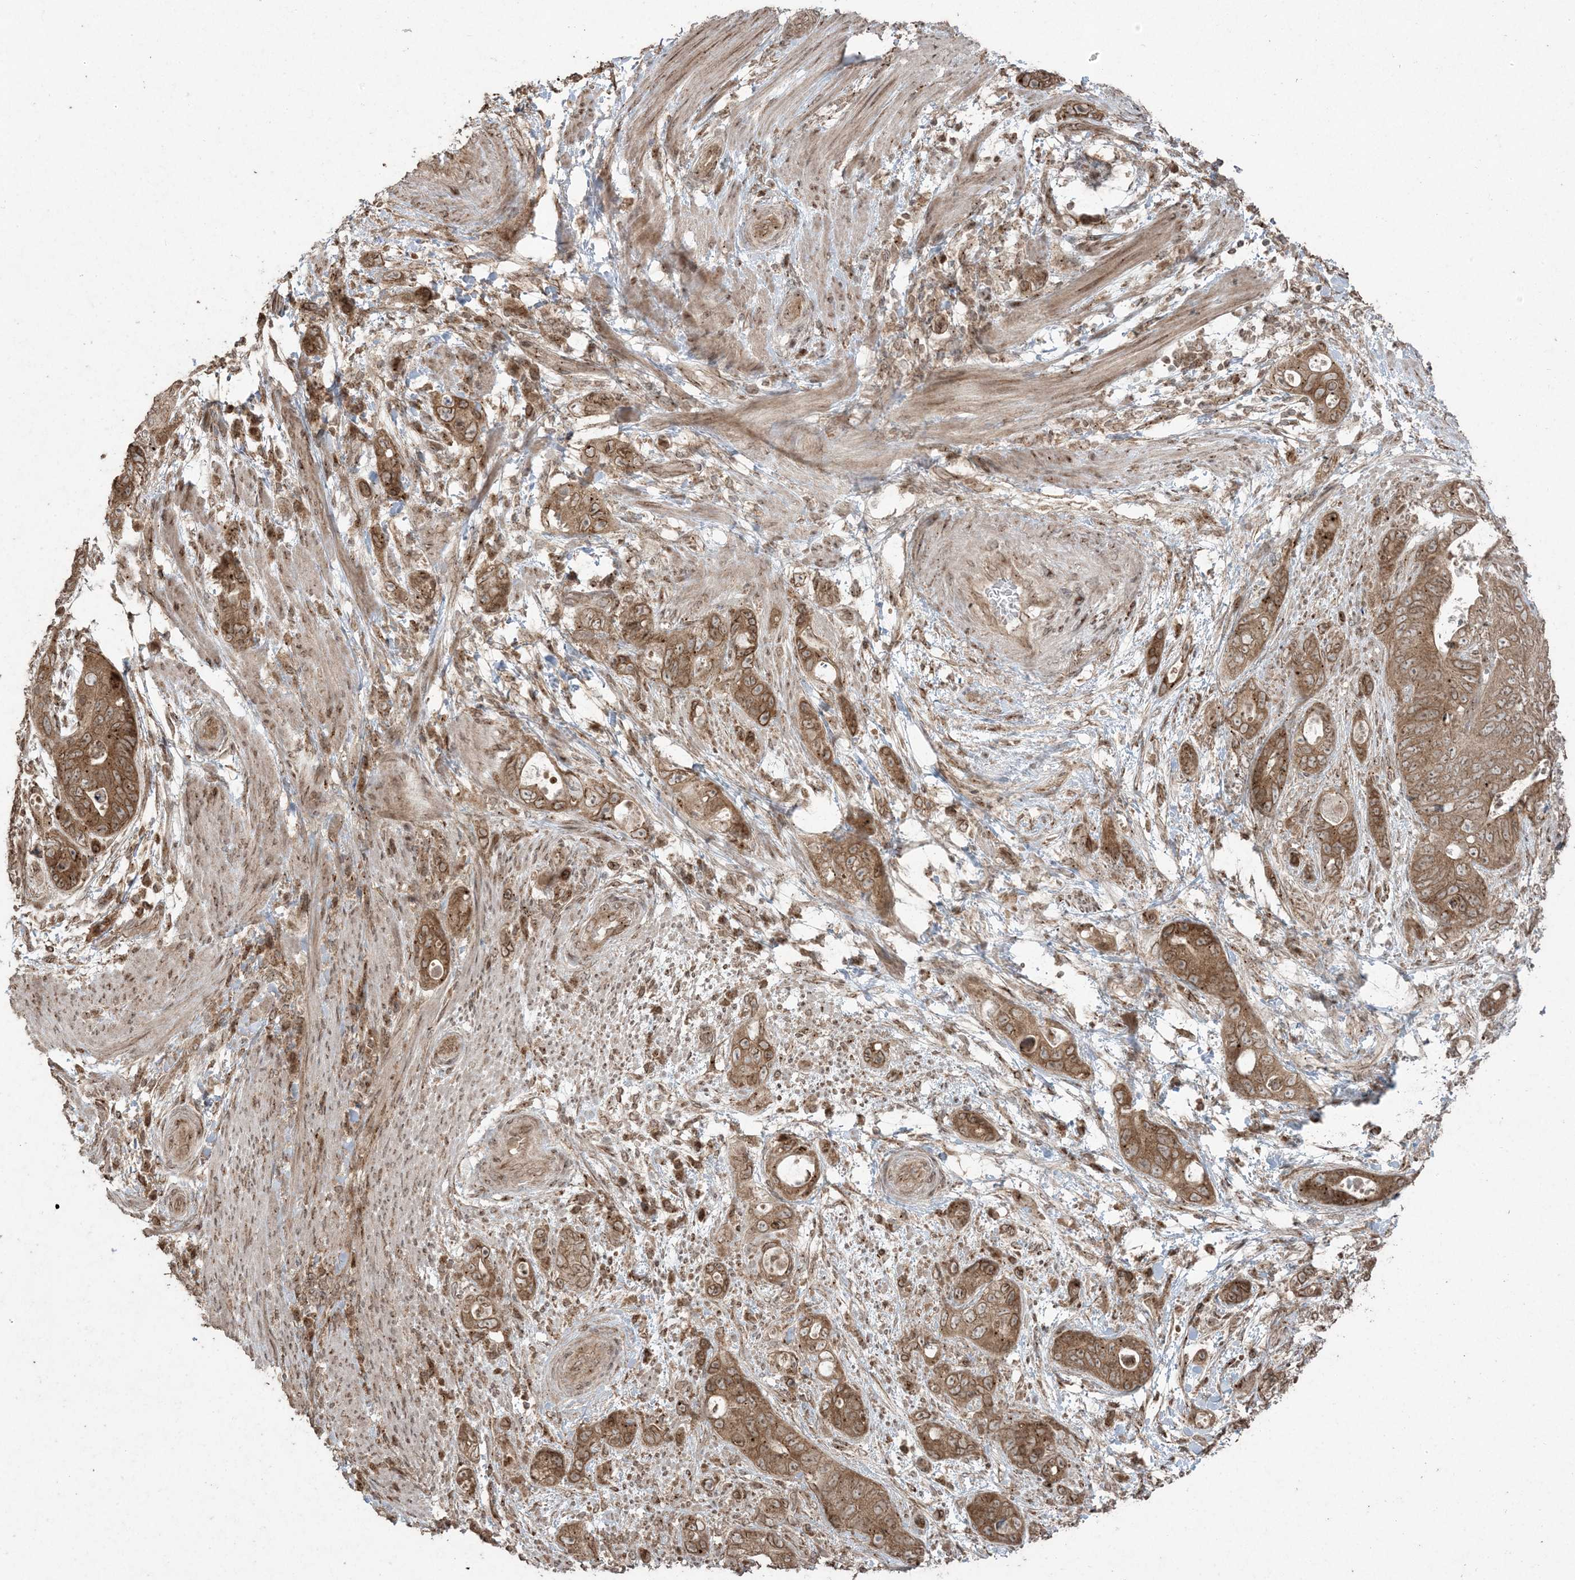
{"staining": {"intensity": "moderate", "quantity": ">75%", "location": "cytoplasmic/membranous"}, "tissue": "stomach cancer", "cell_type": "Tumor cells", "image_type": "cancer", "snomed": [{"axis": "morphology", "description": "Adenocarcinoma, NOS"}, {"axis": "topography", "description": "Stomach"}], "caption": "Immunohistochemistry (IHC) histopathology image of human stomach cancer stained for a protein (brown), which shows medium levels of moderate cytoplasmic/membranous positivity in about >75% of tumor cells.", "gene": "DDX19B", "patient": {"sex": "female", "age": 89}}